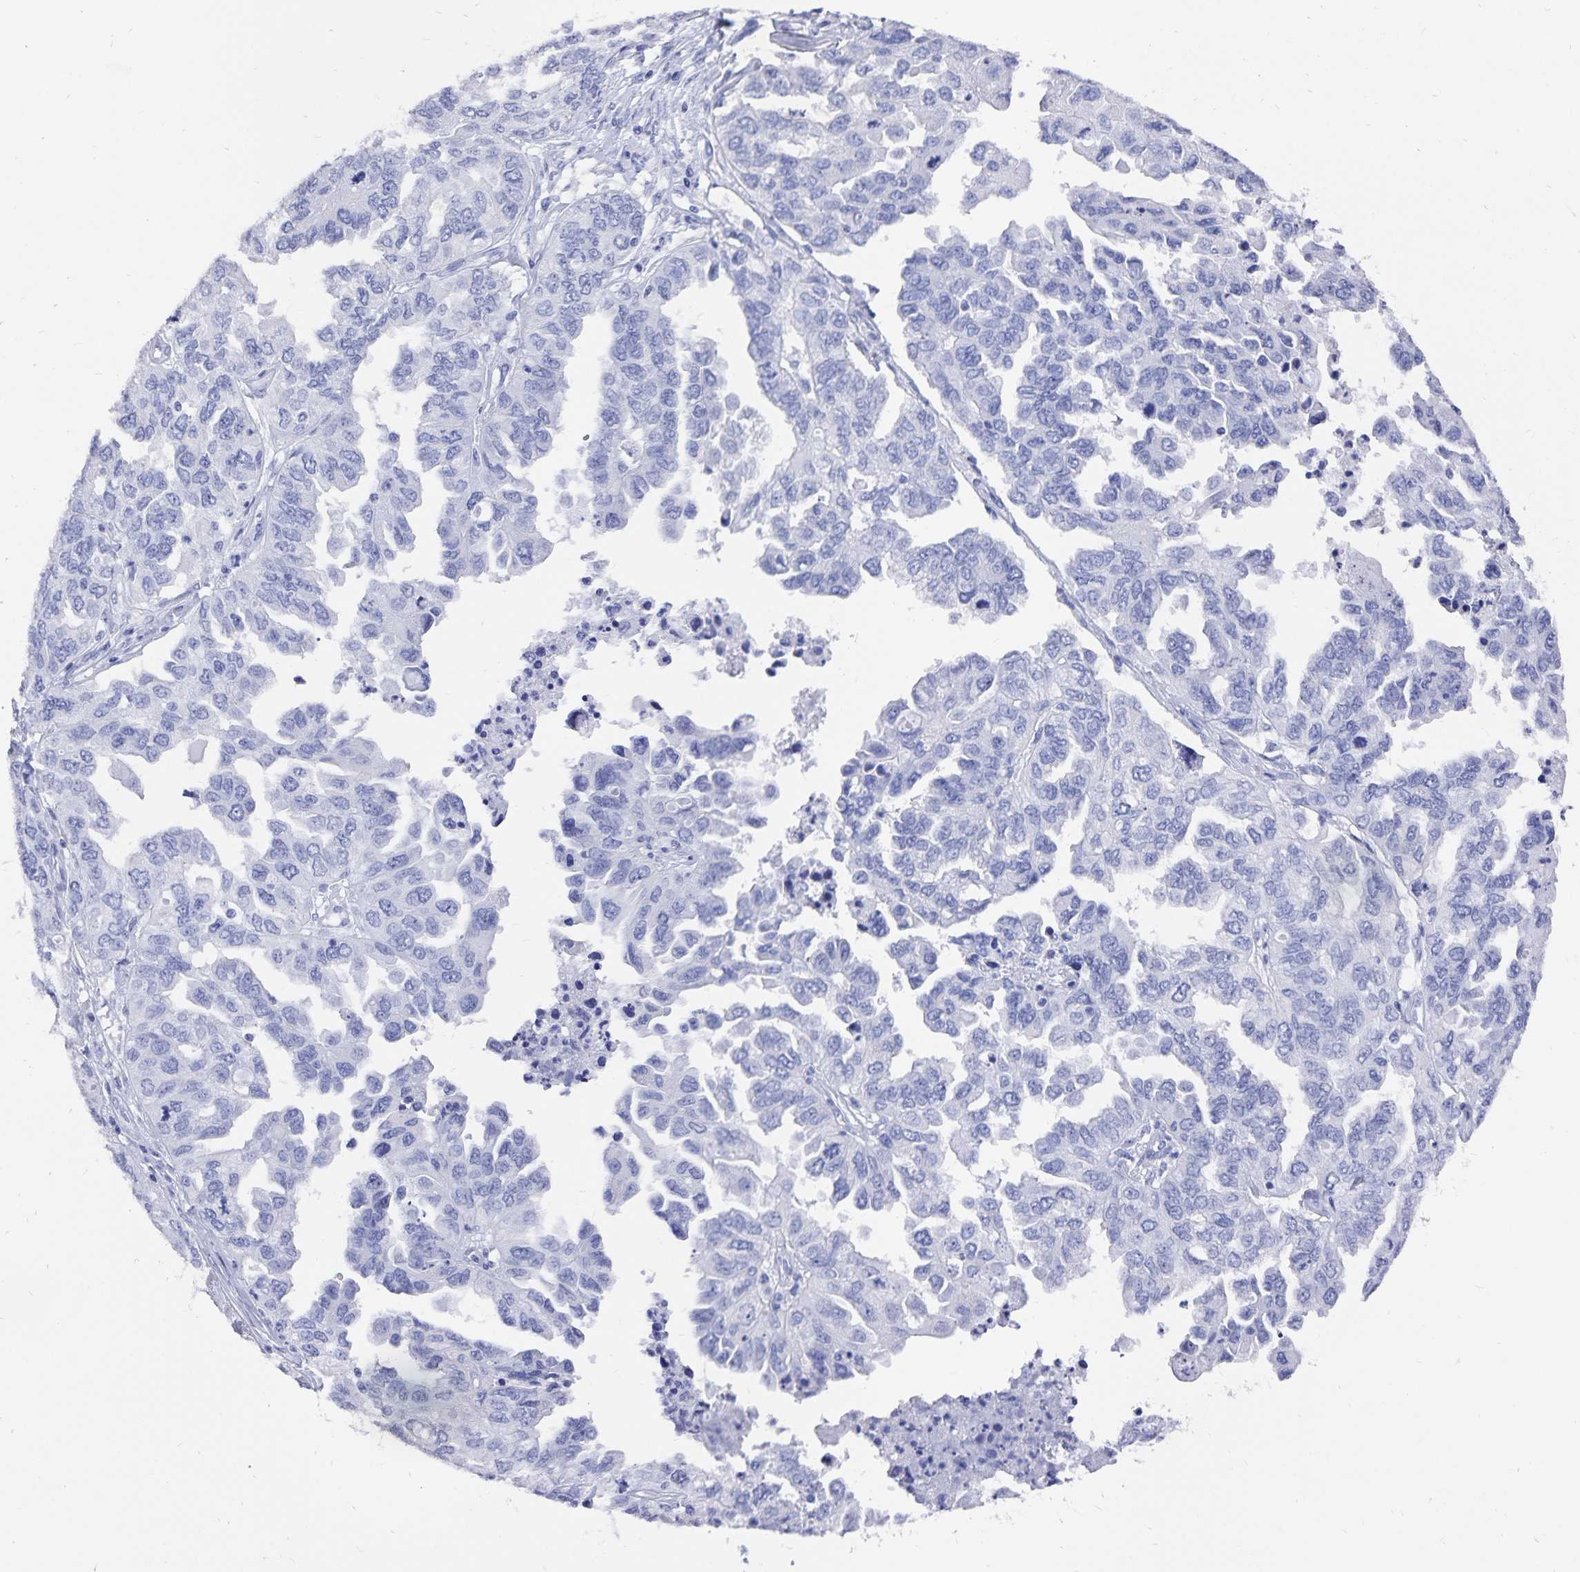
{"staining": {"intensity": "negative", "quantity": "none", "location": "none"}, "tissue": "ovarian cancer", "cell_type": "Tumor cells", "image_type": "cancer", "snomed": [{"axis": "morphology", "description": "Cystadenocarcinoma, serous, NOS"}, {"axis": "topography", "description": "Ovary"}], "caption": "Immunohistochemistry (IHC) image of human serous cystadenocarcinoma (ovarian) stained for a protein (brown), which shows no staining in tumor cells. (Stains: DAB (3,3'-diaminobenzidine) immunohistochemistry (IHC) with hematoxylin counter stain, Microscopy: brightfield microscopy at high magnification).", "gene": "ADH1A", "patient": {"sex": "female", "age": 53}}